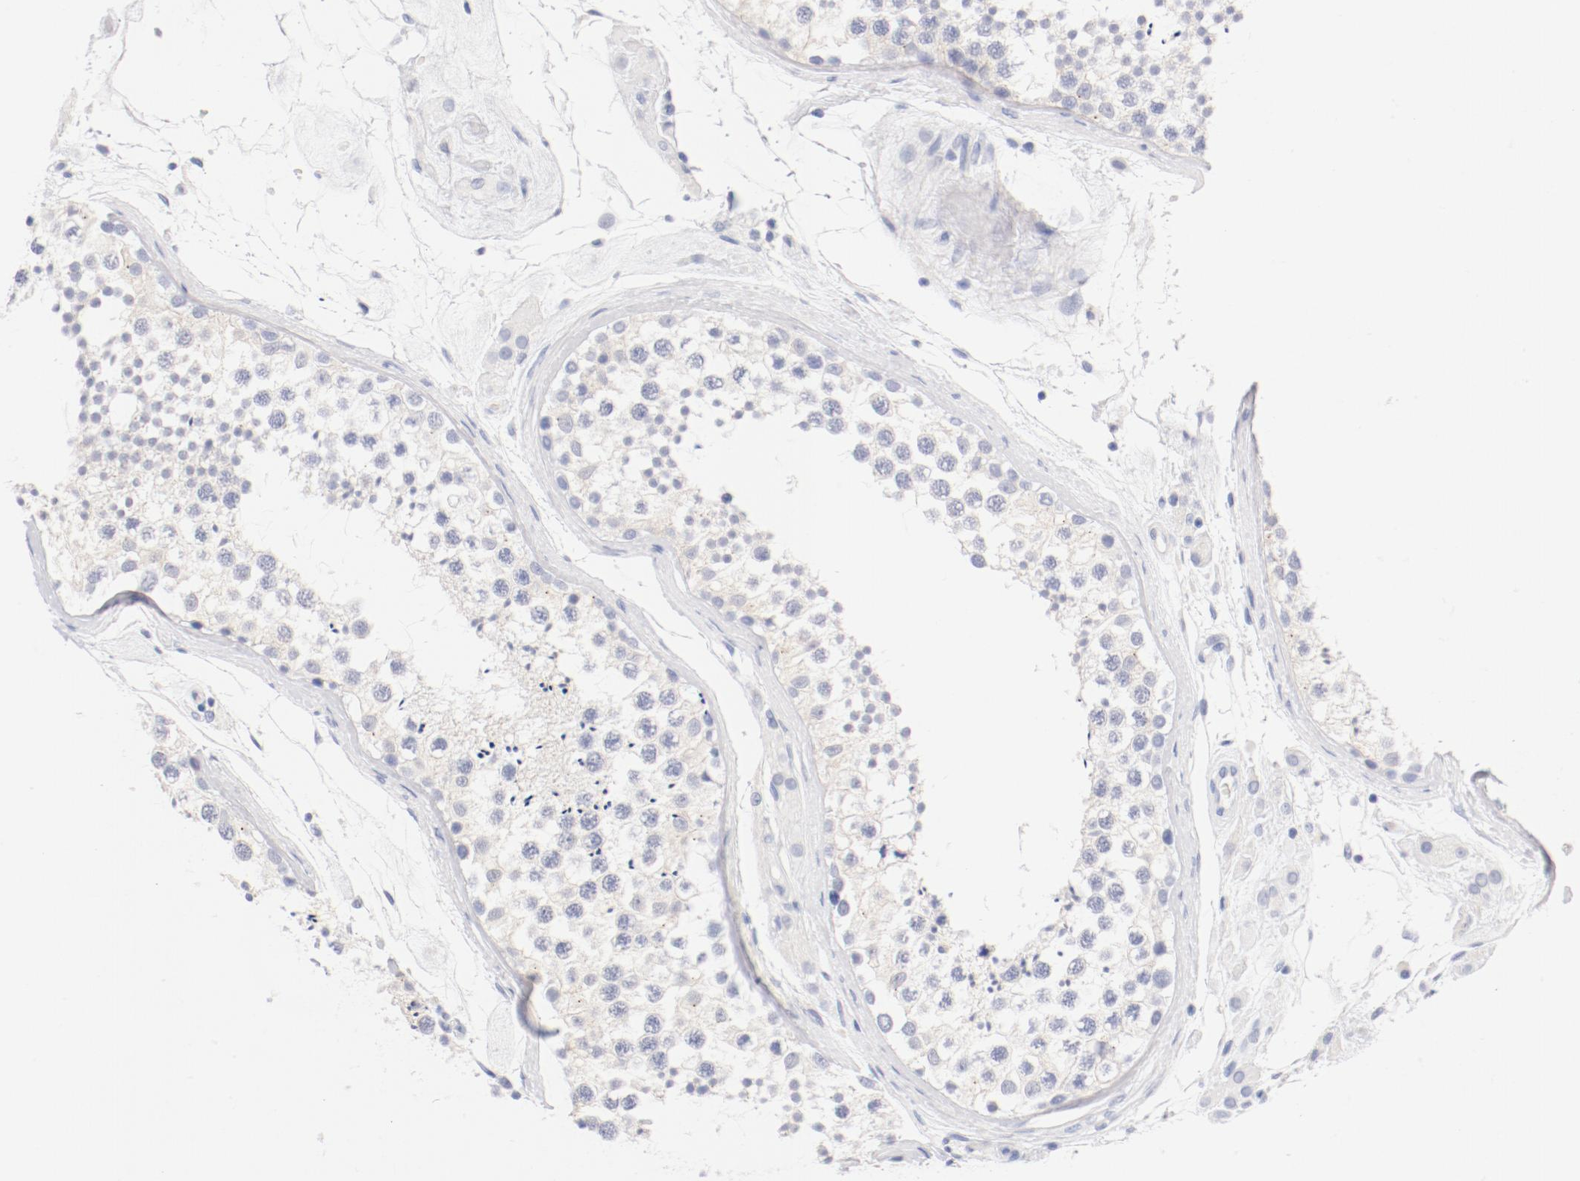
{"staining": {"intensity": "weak", "quantity": "<25%", "location": "cytoplasmic/membranous"}, "tissue": "testis", "cell_type": "Cells in seminiferous ducts", "image_type": "normal", "snomed": [{"axis": "morphology", "description": "Normal tissue, NOS"}, {"axis": "topography", "description": "Testis"}], "caption": "Immunohistochemistry image of unremarkable testis: human testis stained with DAB (3,3'-diaminobenzidine) shows no significant protein expression in cells in seminiferous ducts. (Immunohistochemistry, brightfield microscopy, high magnification).", "gene": "HOMER1", "patient": {"sex": "male", "age": 46}}